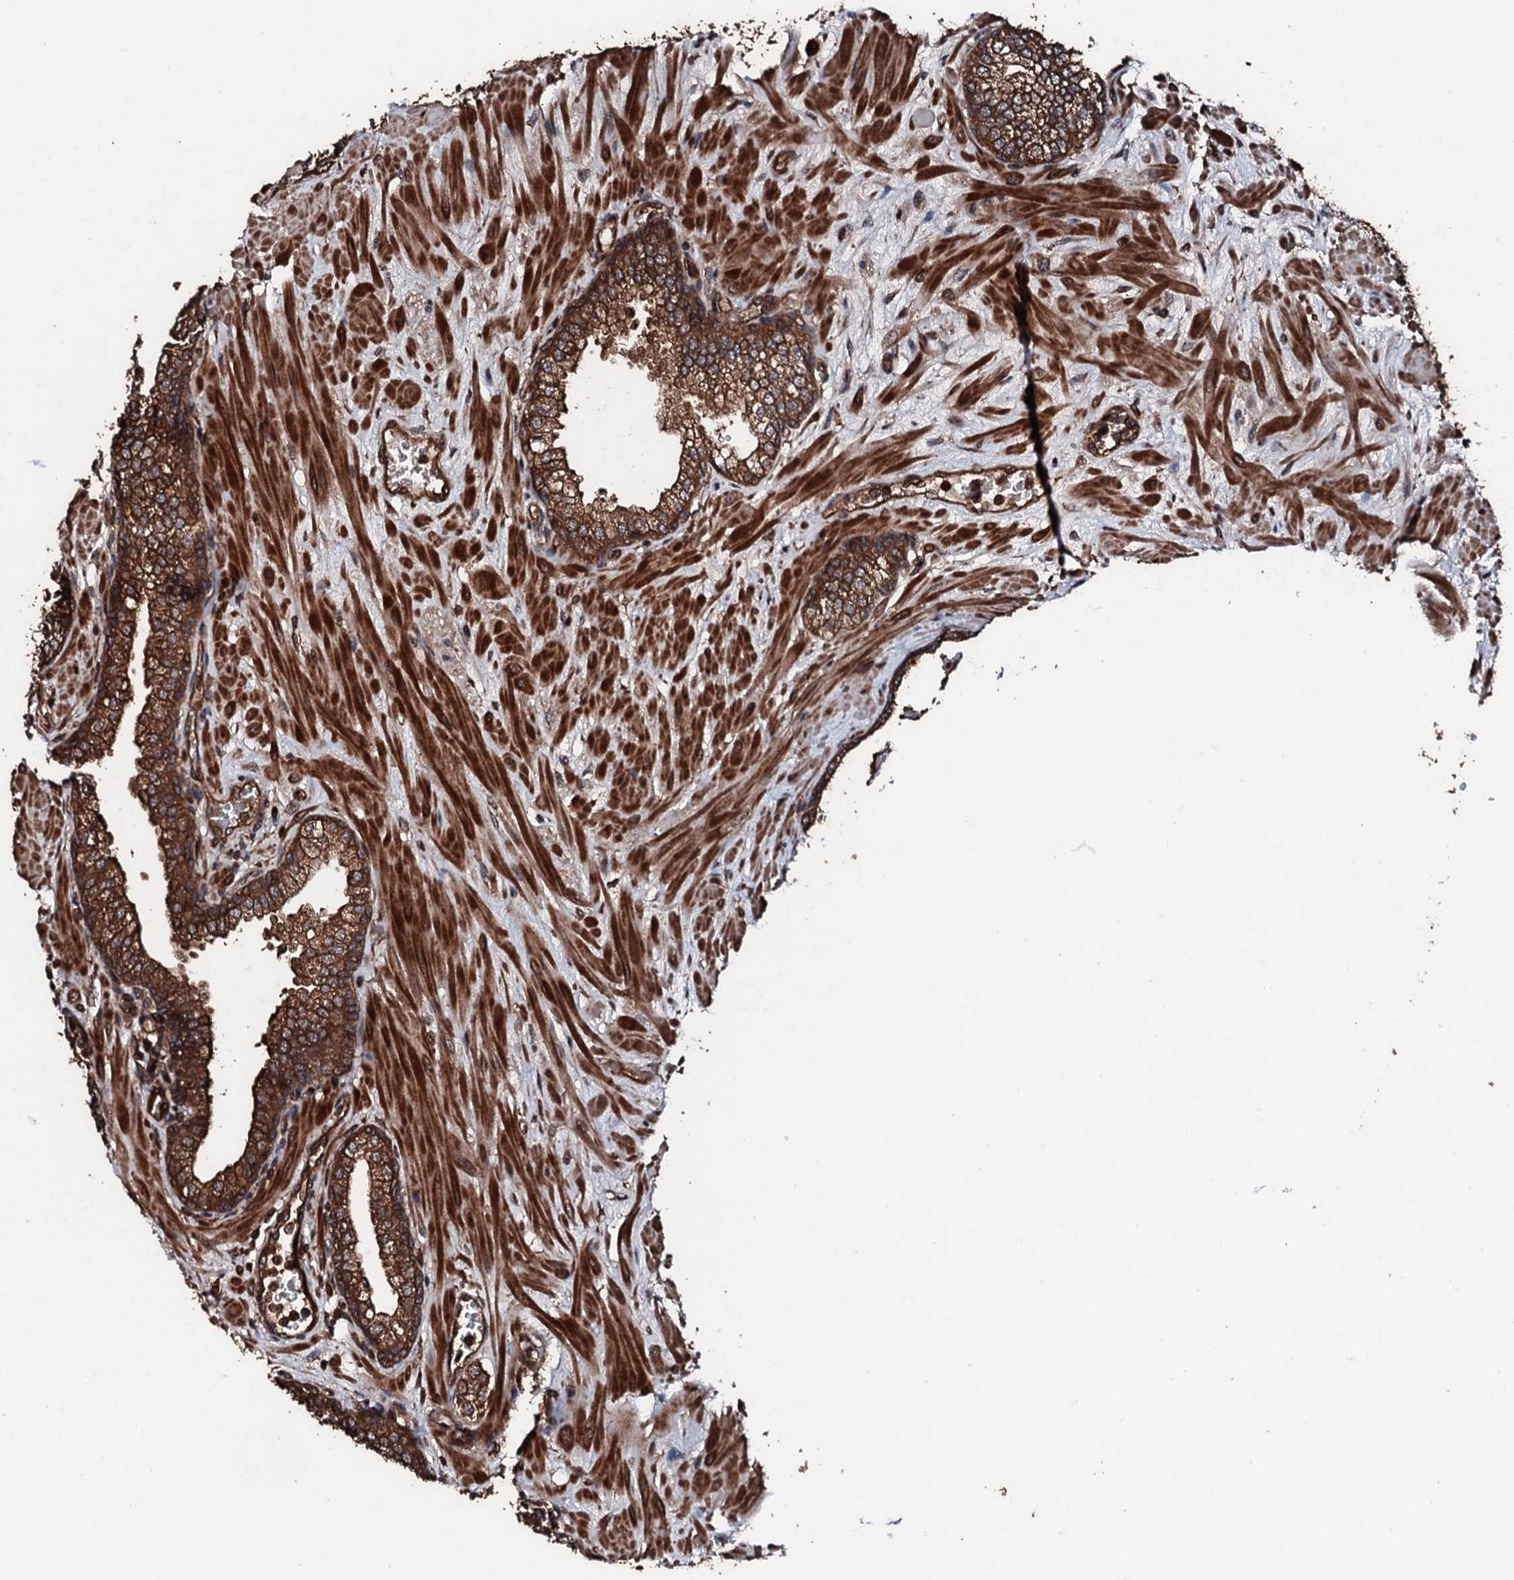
{"staining": {"intensity": "strong", "quantity": ">75%", "location": "cytoplasmic/membranous"}, "tissue": "prostate", "cell_type": "Glandular cells", "image_type": "normal", "snomed": [{"axis": "morphology", "description": "Normal tissue, NOS"}, {"axis": "topography", "description": "Prostate"}], "caption": "High-power microscopy captured an IHC photomicrograph of benign prostate, revealing strong cytoplasmic/membranous expression in about >75% of glandular cells.", "gene": "KIF18A", "patient": {"sex": "male", "age": 60}}